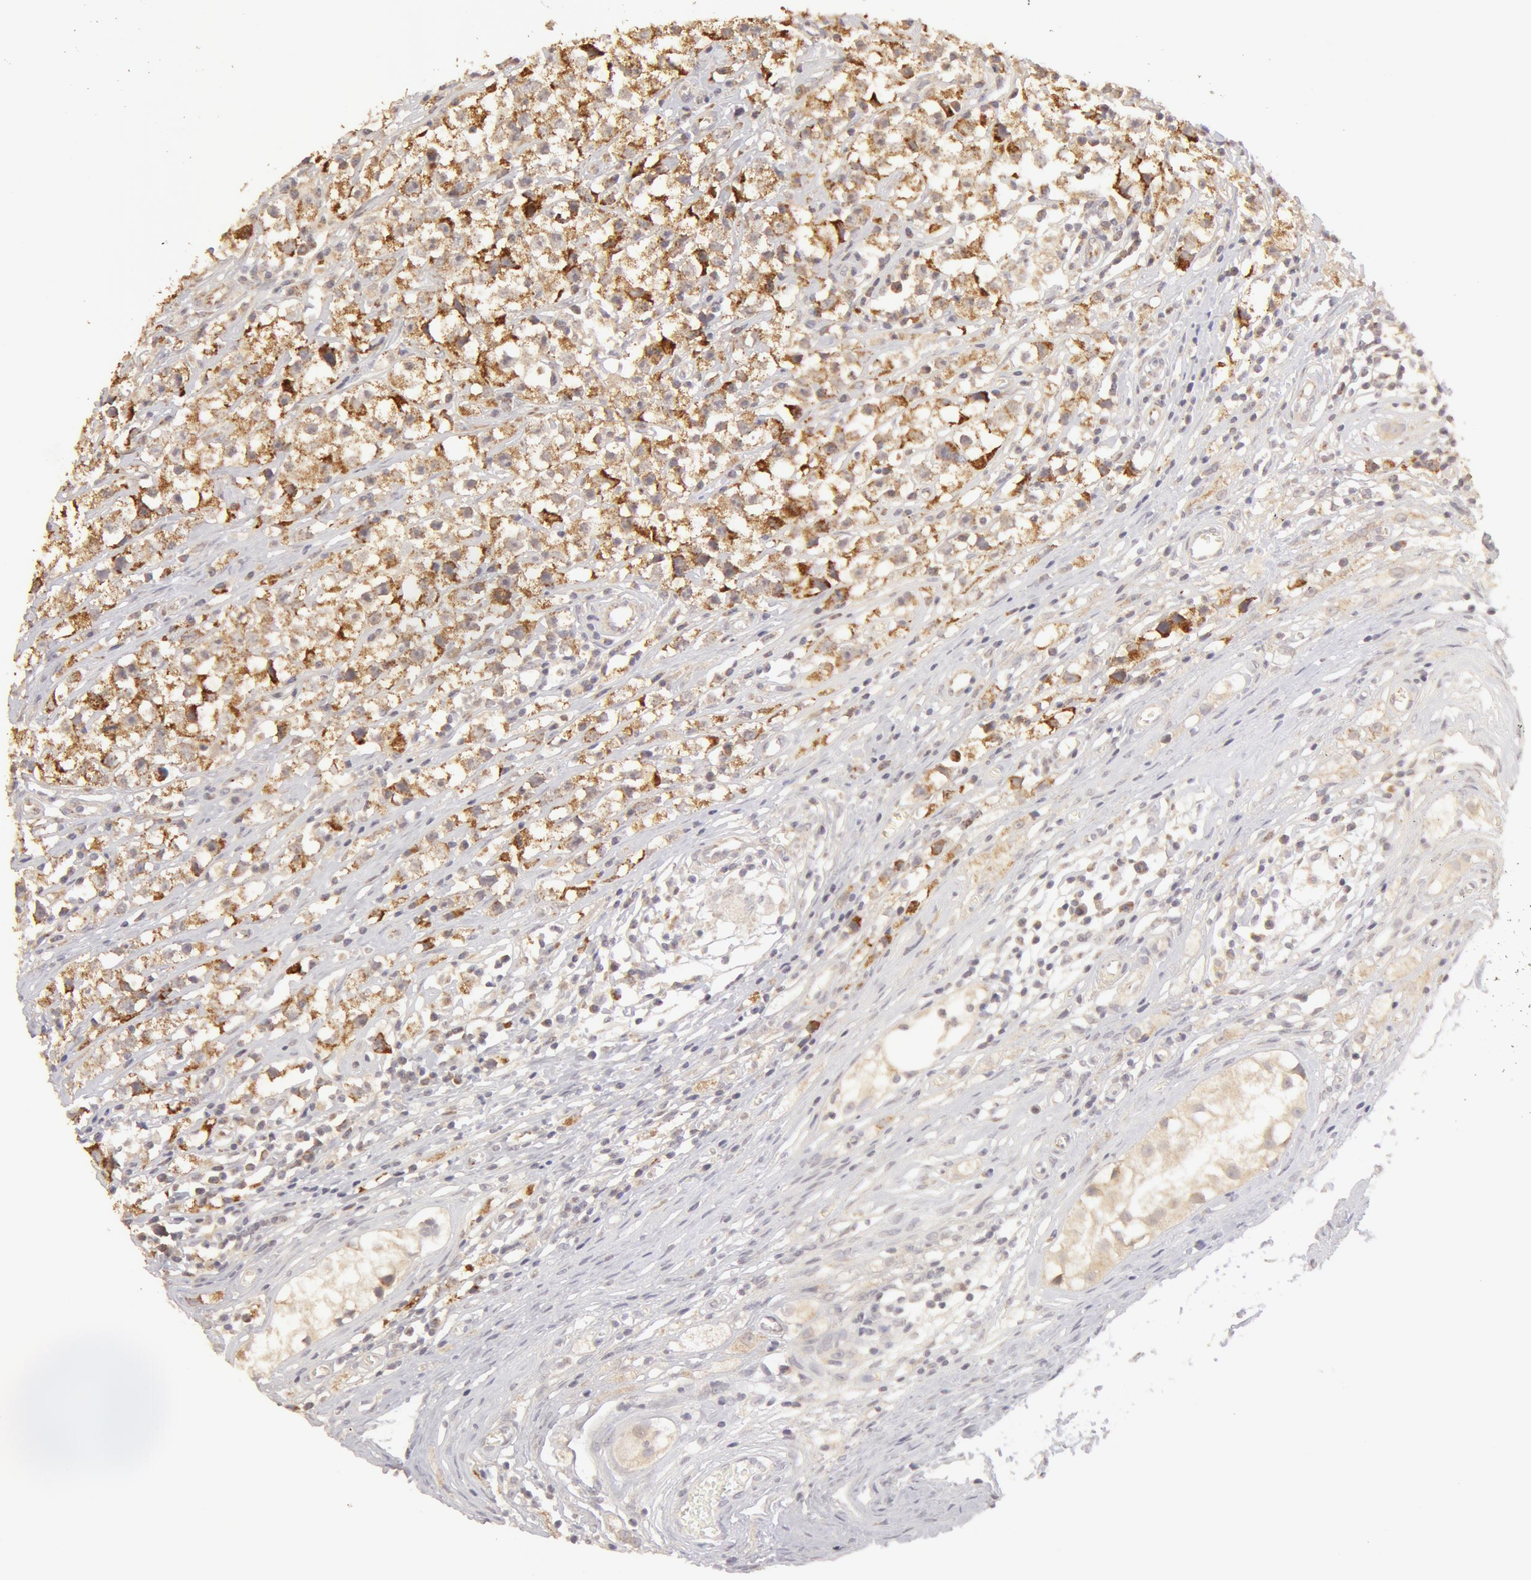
{"staining": {"intensity": "moderate", "quantity": "<25%", "location": "cytoplasmic/membranous"}, "tissue": "testis cancer", "cell_type": "Tumor cells", "image_type": "cancer", "snomed": [{"axis": "morphology", "description": "Seminoma, NOS"}, {"axis": "topography", "description": "Testis"}], "caption": "Brown immunohistochemical staining in human testis cancer (seminoma) reveals moderate cytoplasmic/membranous staining in about <25% of tumor cells.", "gene": "ADPRH", "patient": {"sex": "male", "age": 35}}